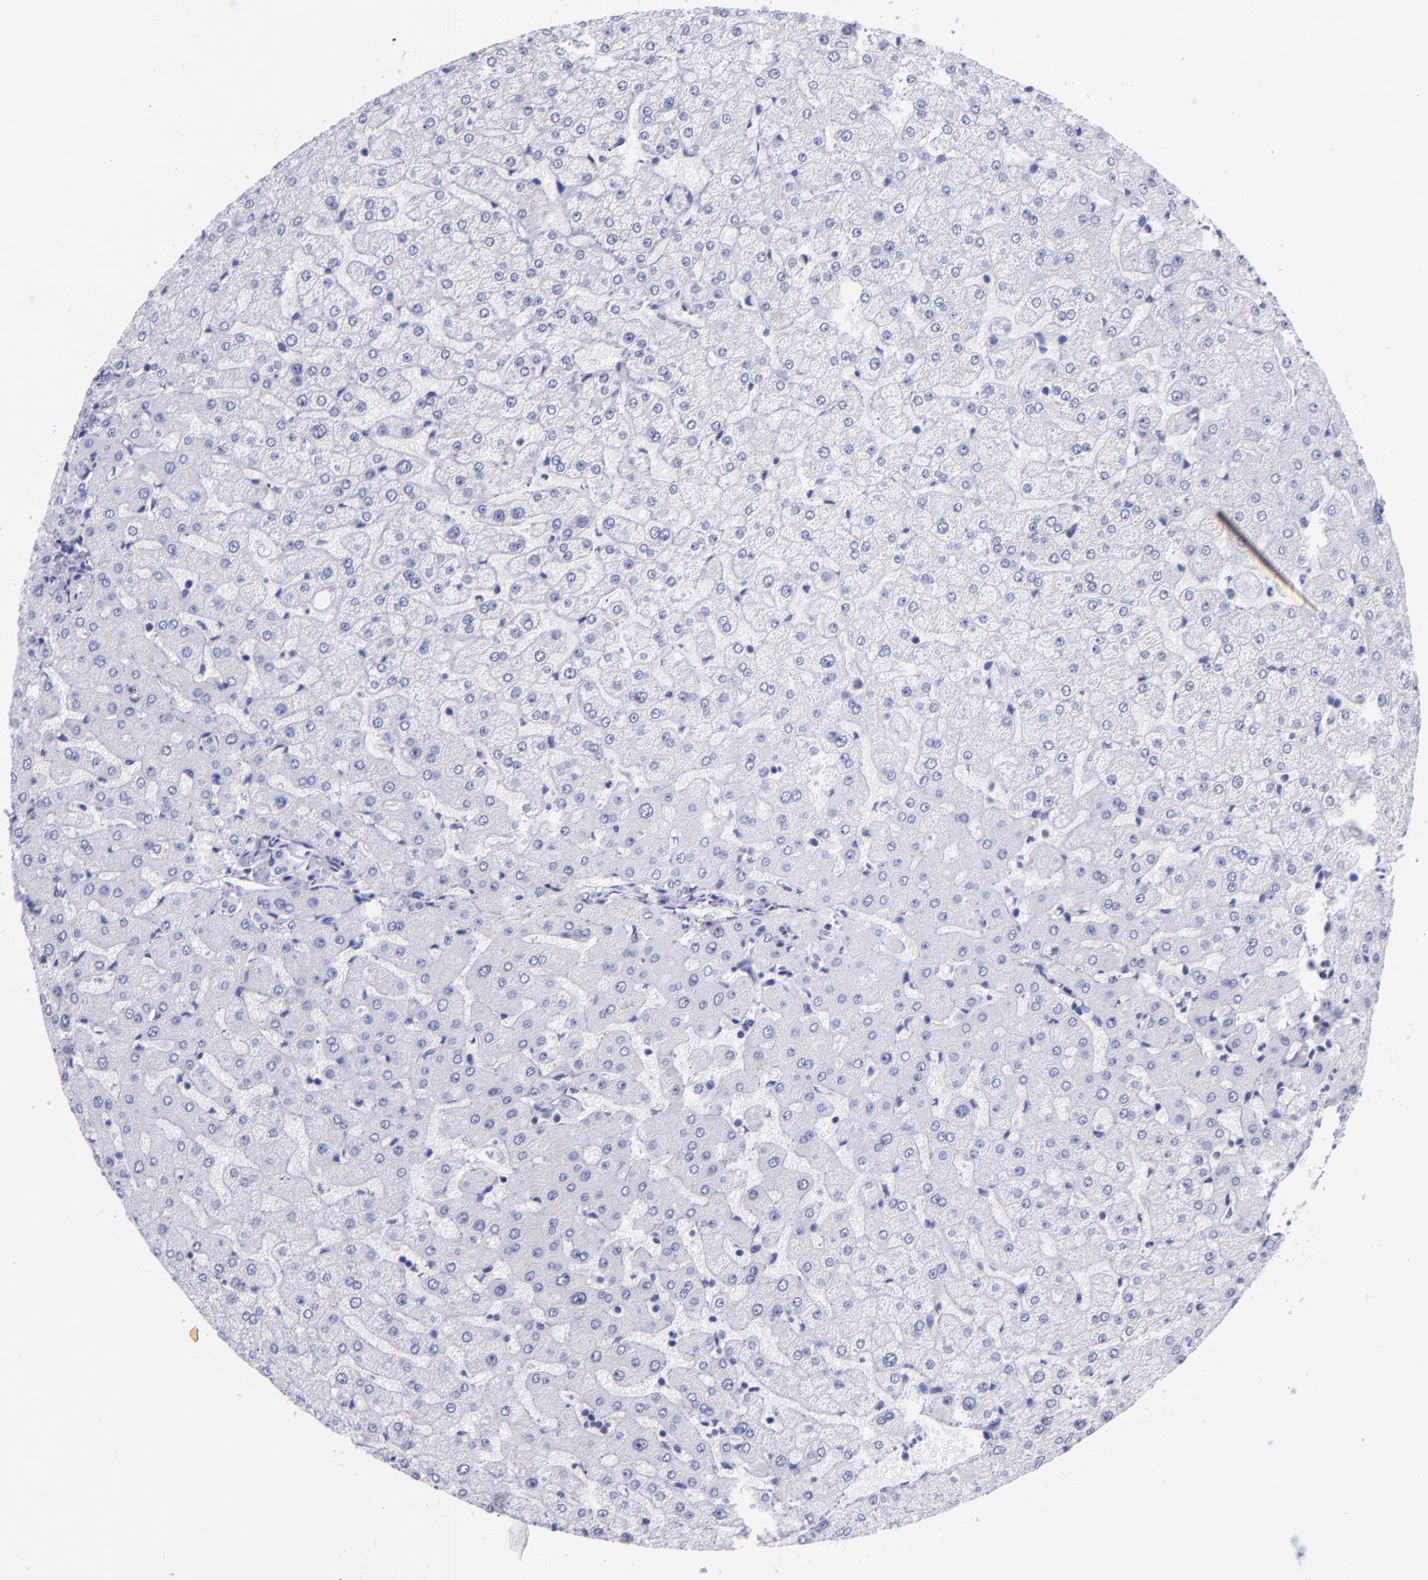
{"staining": {"intensity": "negative", "quantity": "none", "location": "none"}, "tissue": "liver", "cell_type": "Cholangiocytes", "image_type": "normal", "snomed": [{"axis": "morphology", "description": "Normal tissue, NOS"}, {"axis": "morphology", "description": "Fibrosis, NOS"}, {"axis": "topography", "description": "Liver"}], "caption": "DAB (3,3'-diaminobenzidine) immunohistochemical staining of benign human liver displays no significant positivity in cholangiocytes.", "gene": "SV2A", "patient": {"sex": "female", "age": 29}}